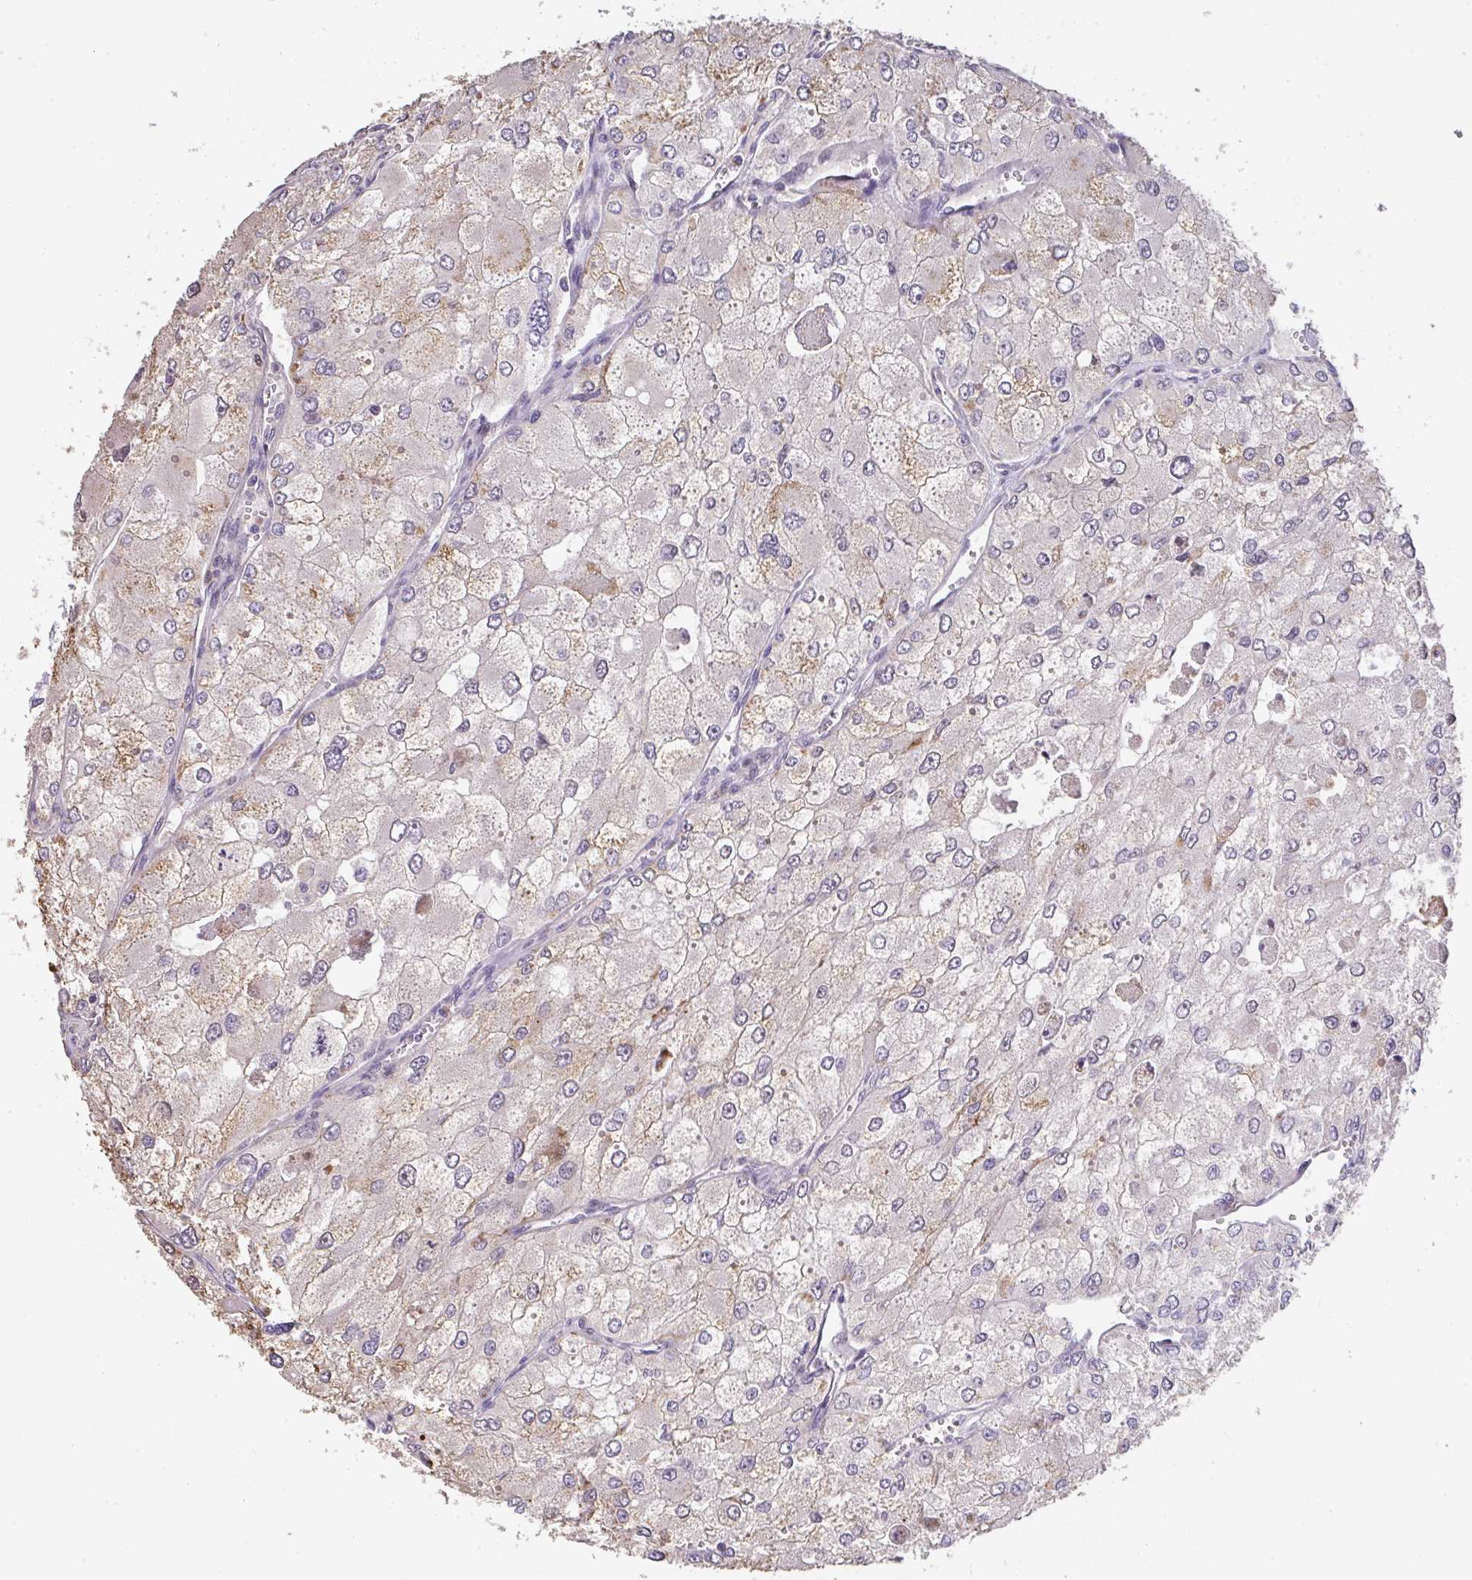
{"staining": {"intensity": "weak", "quantity": "<25%", "location": "cytoplasmic/membranous"}, "tissue": "renal cancer", "cell_type": "Tumor cells", "image_type": "cancer", "snomed": [{"axis": "morphology", "description": "Adenocarcinoma, NOS"}, {"axis": "topography", "description": "Kidney"}], "caption": "Renal adenocarcinoma was stained to show a protein in brown. There is no significant positivity in tumor cells. (Stains: DAB IHC with hematoxylin counter stain, Microscopy: brightfield microscopy at high magnification).", "gene": "RUNDC3B", "patient": {"sex": "female", "age": 70}}